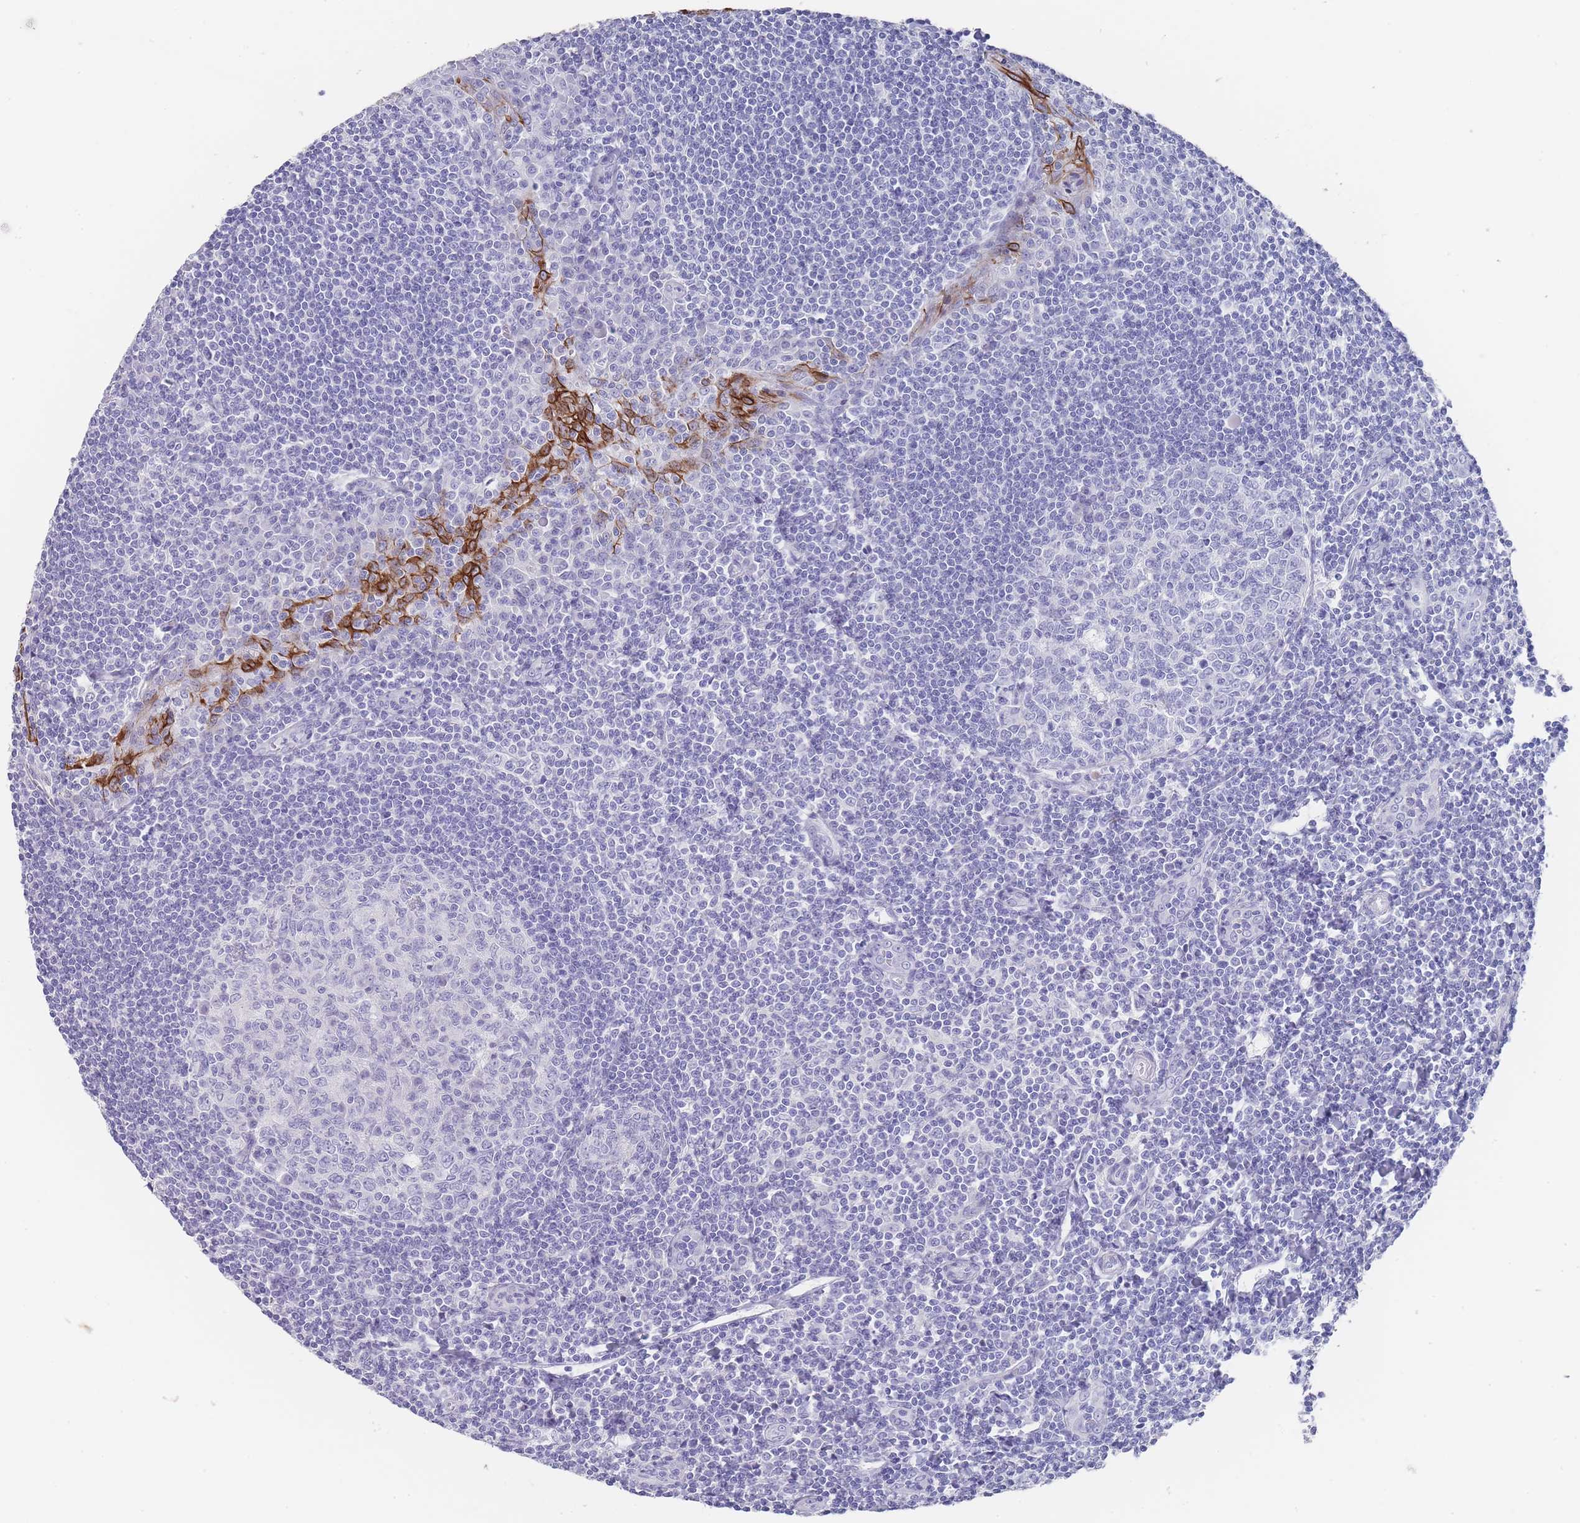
{"staining": {"intensity": "negative", "quantity": "none", "location": "none"}, "tissue": "tonsil", "cell_type": "Germinal center cells", "image_type": "normal", "snomed": [{"axis": "morphology", "description": "Normal tissue, NOS"}, {"axis": "topography", "description": "Tonsil"}], "caption": "Germinal center cells are negative for brown protein staining in benign tonsil. The staining is performed using DAB (3,3'-diaminobenzidine) brown chromogen with nuclei counter-stained in using hematoxylin.", "gene": "RAB2B", "patient": {"sex": "male", "age": 27}}